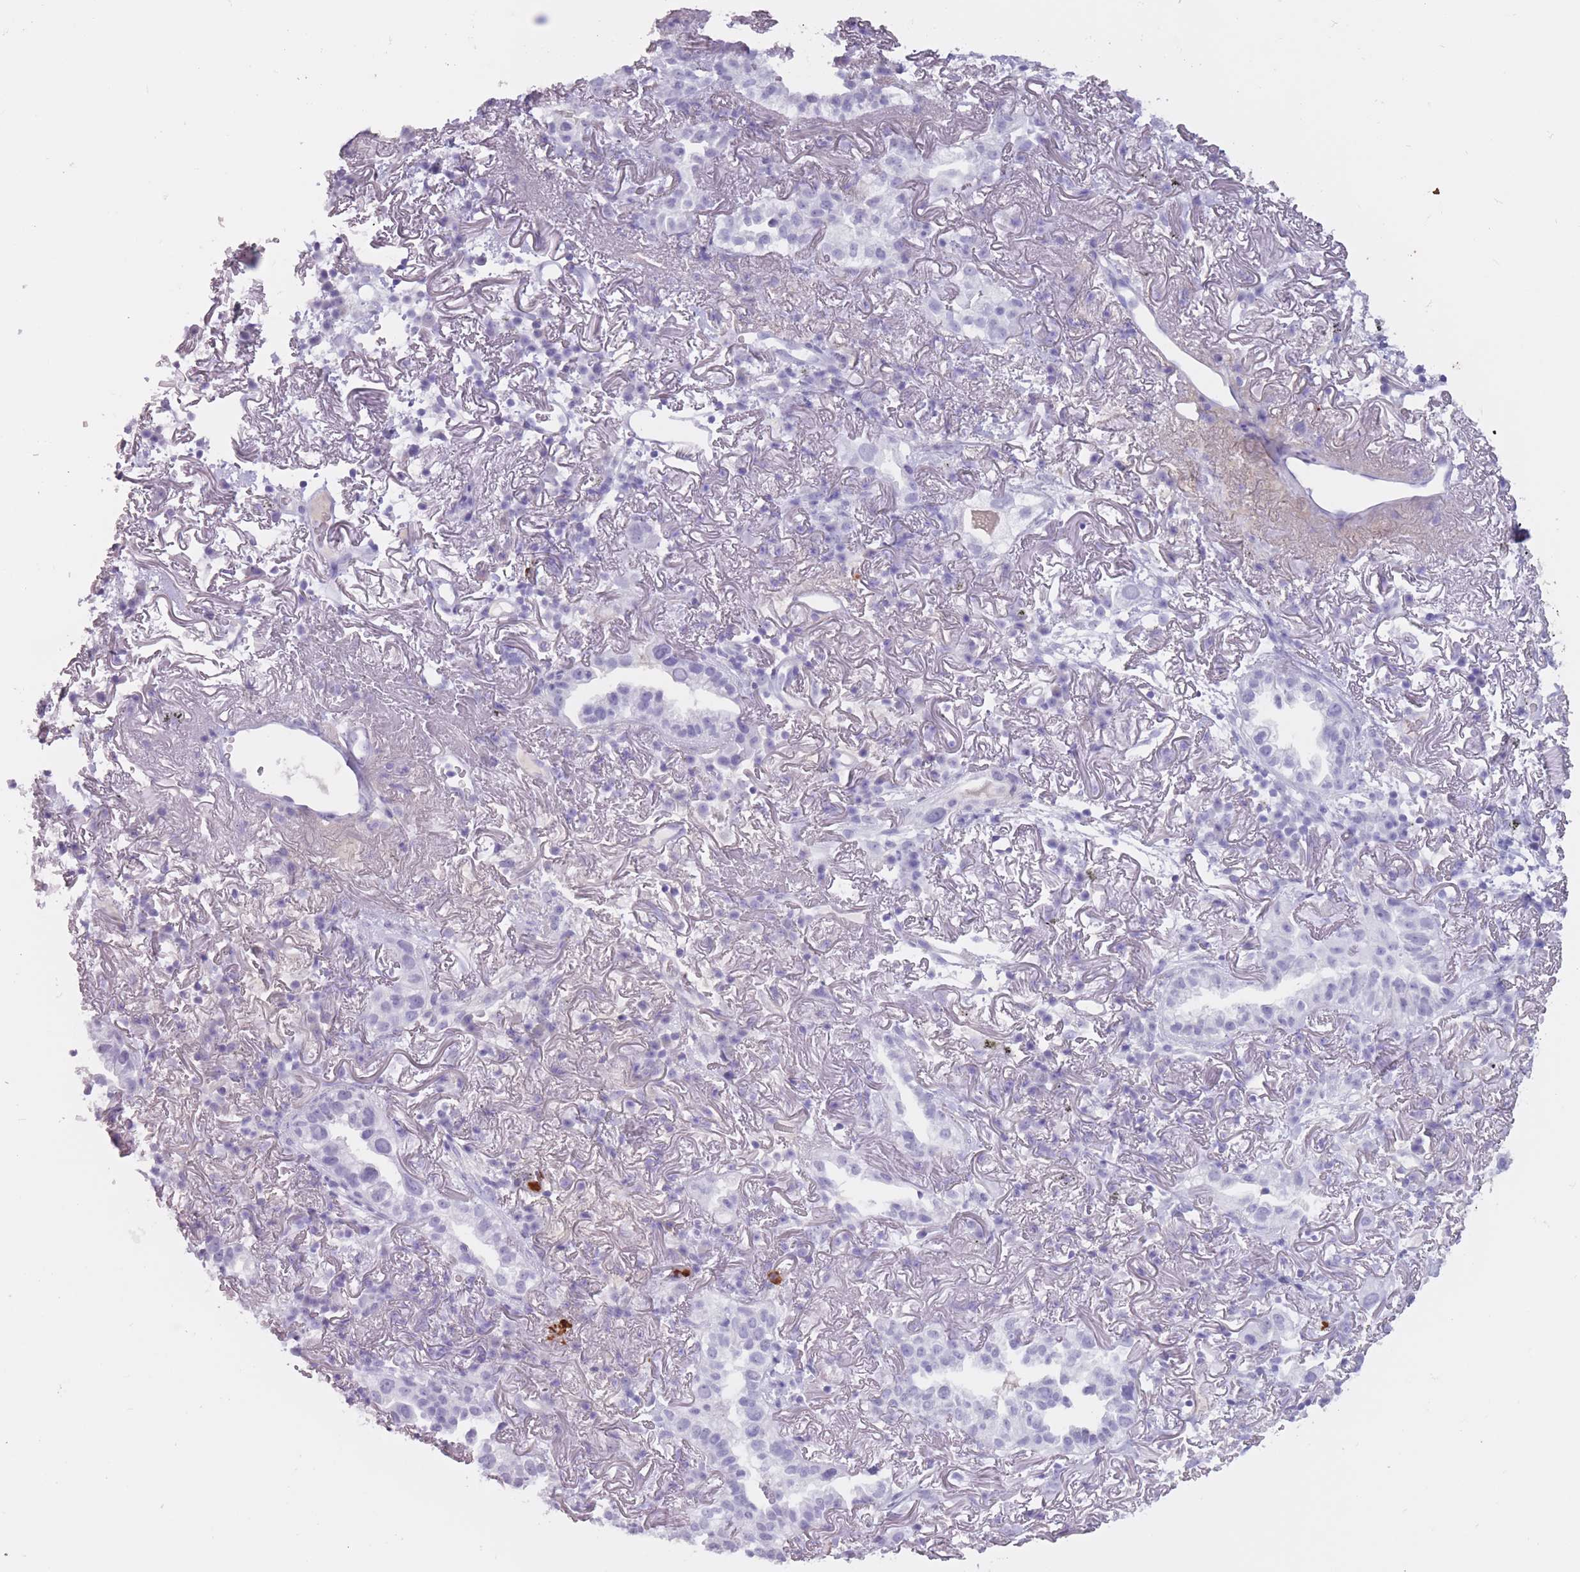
{"staining": {"intensity": "negative", "quantity": "none", "location": "none"}, "tissue": "lung cancer", "cell_type": "Tumor cells", "image_type": "cancer", "snomed": [{"axis": "morphology", "description": "Adenocarcinoma, NOS"}, {"axis": "topography", "description": "Lung"}], "caption": "A high-resolution histopathology image shows immunohistochemistry (IHC) staining of lung adenocarcinoma, which displays no significant staining in tumor cells.", "gene": "PNMA3", "patient": {"sex": "female", "age": 69}}